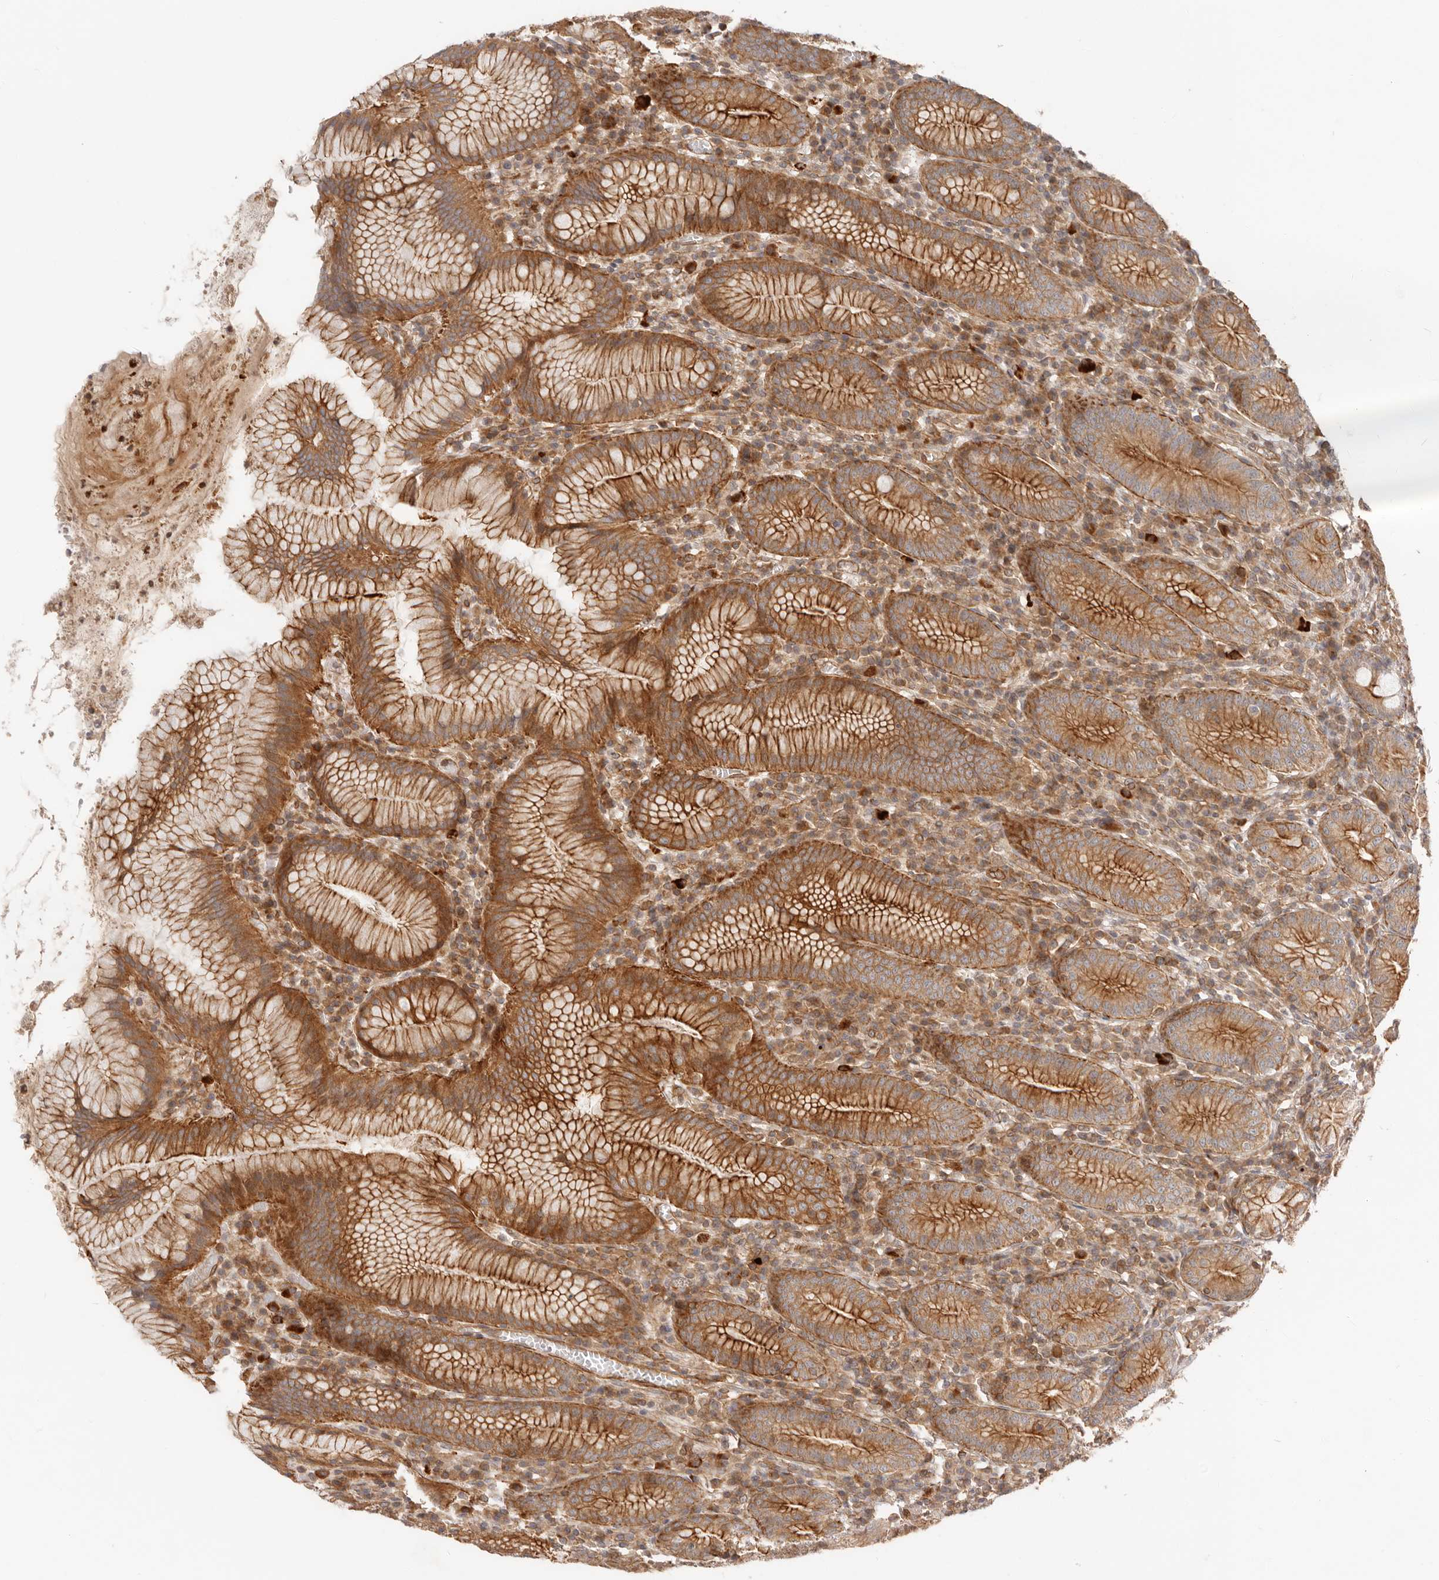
{"staining": {"intensity": "moderate", "quantity": ">75%", "location": "cytoplasmic/membranous"}, "tissue": "stomach", "cell_type": "Glandular cells", "image_type": "normal", "snomed": [{"axis": "morphology", "description": "Normal tissue, NOS"}, {"axis": "topography", "description": "Stomach"}], "caption": "Protein staining of benign stomach demonstrates moderate cytoplasmic/membranous staining in about >75% of glandular cells.", "gene": "UFSP1", "patient": {"sex": "male", "age": 55}}